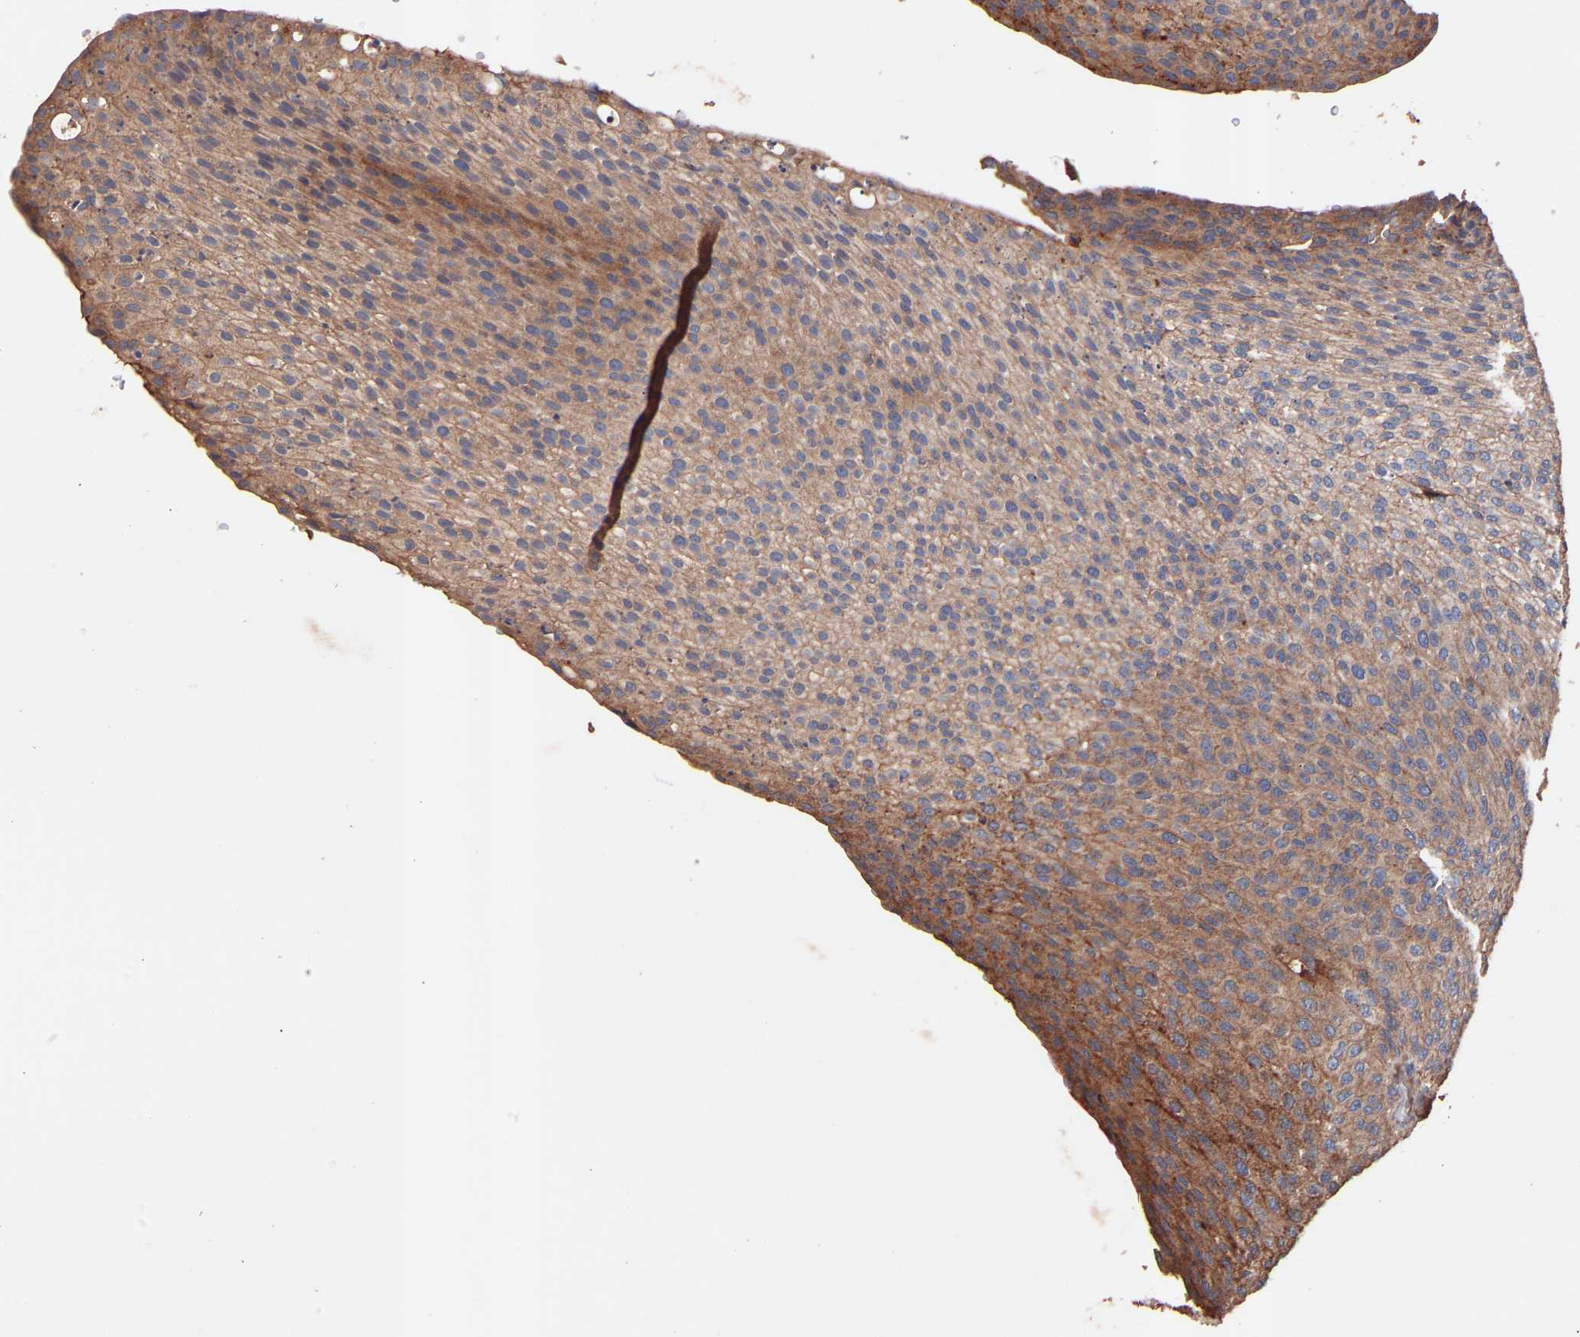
{"staining": {"intensity": "moderate", "quantity": ">75%", "location": "cytoplasmic/membranous"}, "tissue": "urothelial cancer", "cell_type": "Tumor cells", "image_type": "cancer", "snomed": [{"axis": "morphology", "description": "Urothelial carcinoma, Low grade"}, {"axis": "topography", "description": "Smooth muscle"}, {"axis": "topography", "description": "Urinary bladder"}], "caption": "Immunohistochemistry of urothelial cancer shows medium levels of moderate cytoplasmic/membranous positivity in approximately >75% of tumor cells.", "gene": "TMEM268", "patient": {"sex": "male", "age": 60}}